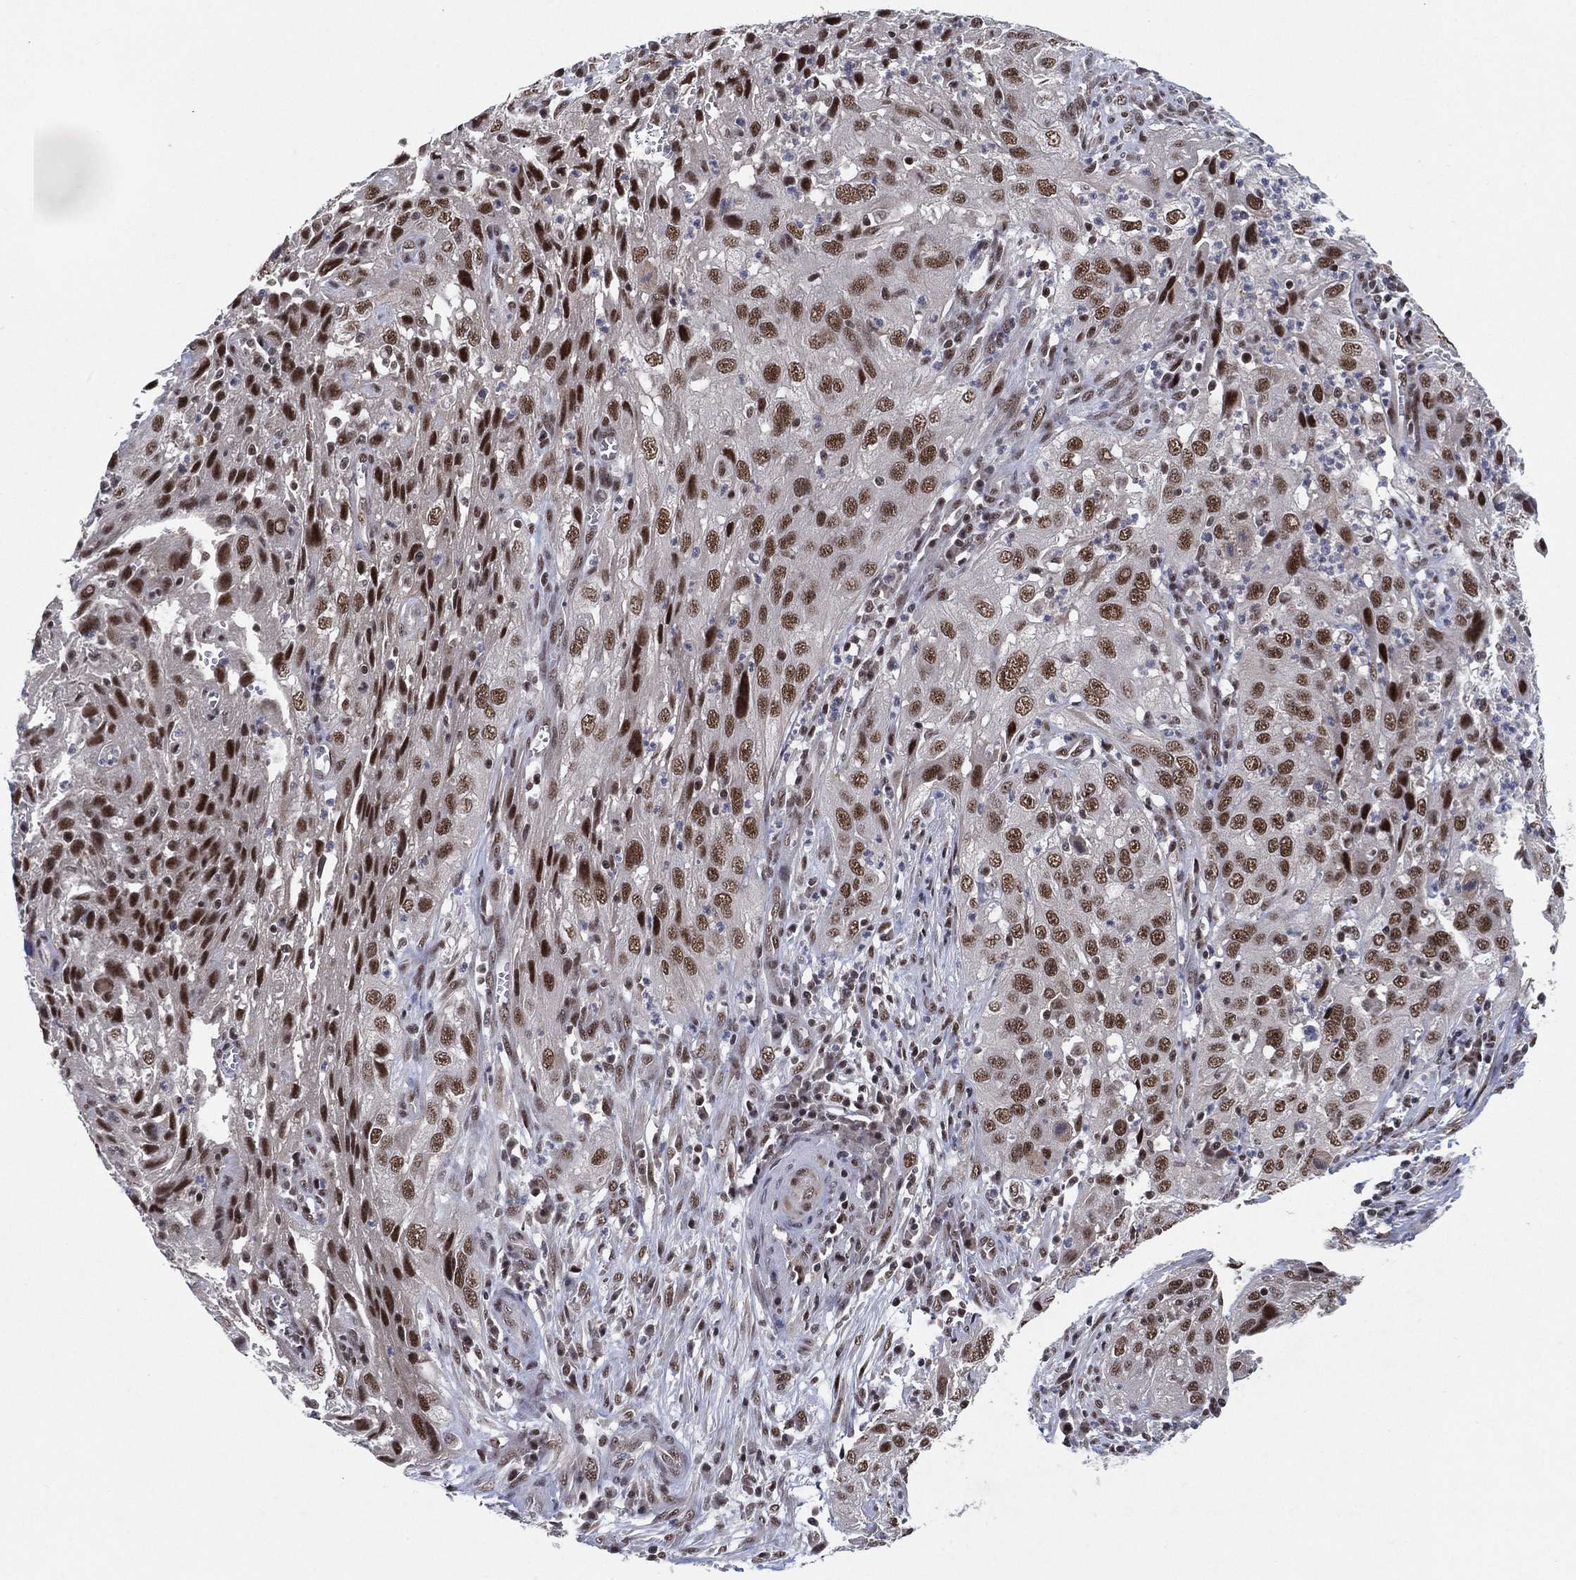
{"staining": {"intensity": "strong", "quantity": "25%-75%", "location": "nuclear"}, "tissue": "cervical cancer", "cell_type": "Tumor cells", "image_type": "cancer", "snomed": [{"axis": "morphology", "description": "Squamous cell carcinoma, NOS"}, {"axis": "topography", "description": "Cervix"}], "caption": "A histopathology image of human cervical cancer stained for a protein reveals strong nuclear brown staining in tumor cells.", "gene": "DGCR8", "patient": {"sex": "female", "age": 32}}